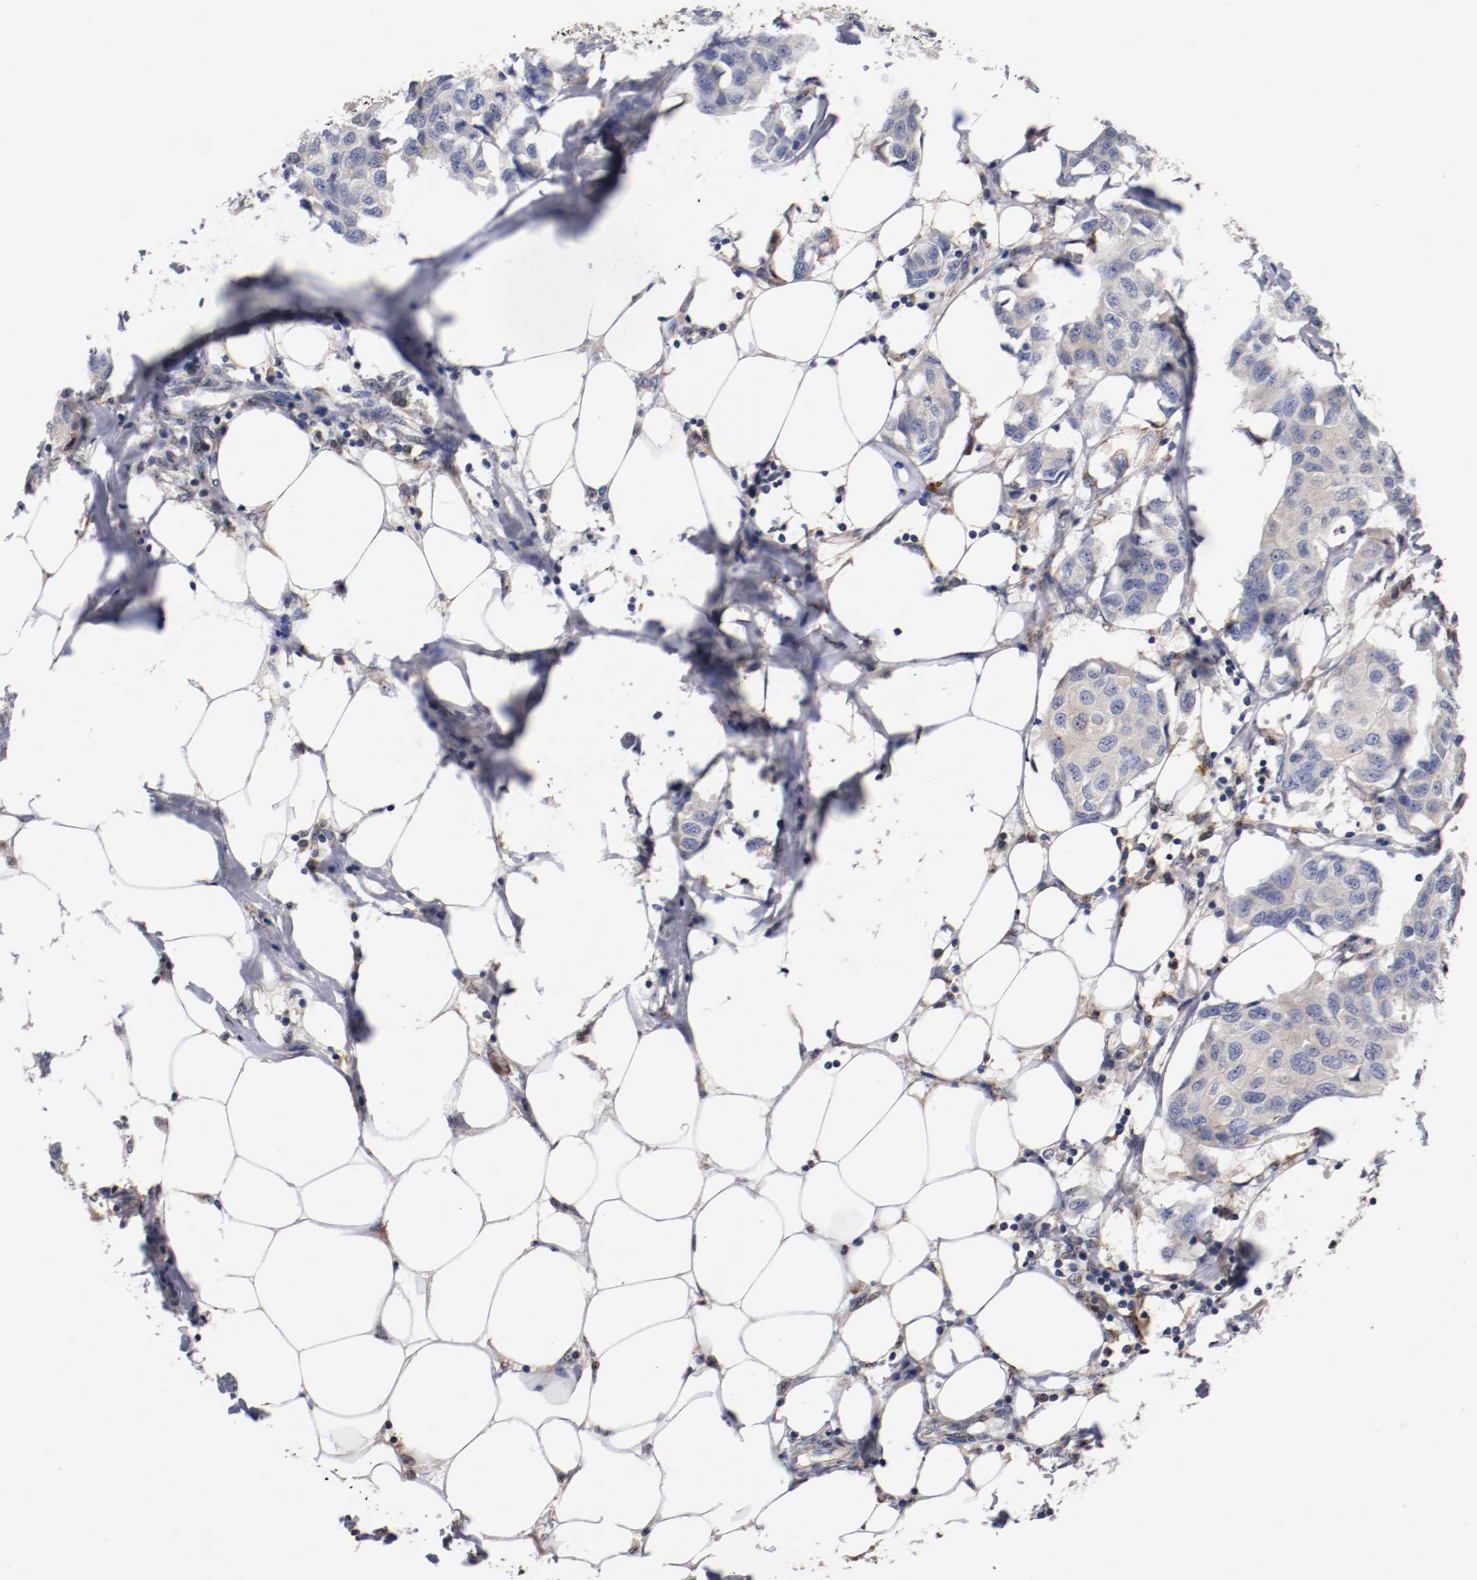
{"staining": {"intensity": "weak", "quantity": ">75%", "location": "cytoplasmic/membranous"}, "tissue": "breast cancer", "cell_type": "Tumor cells", "image_type": "cancer", "snomed": [{"axis": "morphology", "description": "Duct carcinoma"}, {"axis": "topography", "description": "Breast"}], "caption": "About >75% of tumor cells in breast cancer exhibit weak cytoplasmic/membranous protein expression as visualized by brown immunohistochemical staining.", "gene": "TNFSF13", "patient": {"sex": "female", "age": 80}}